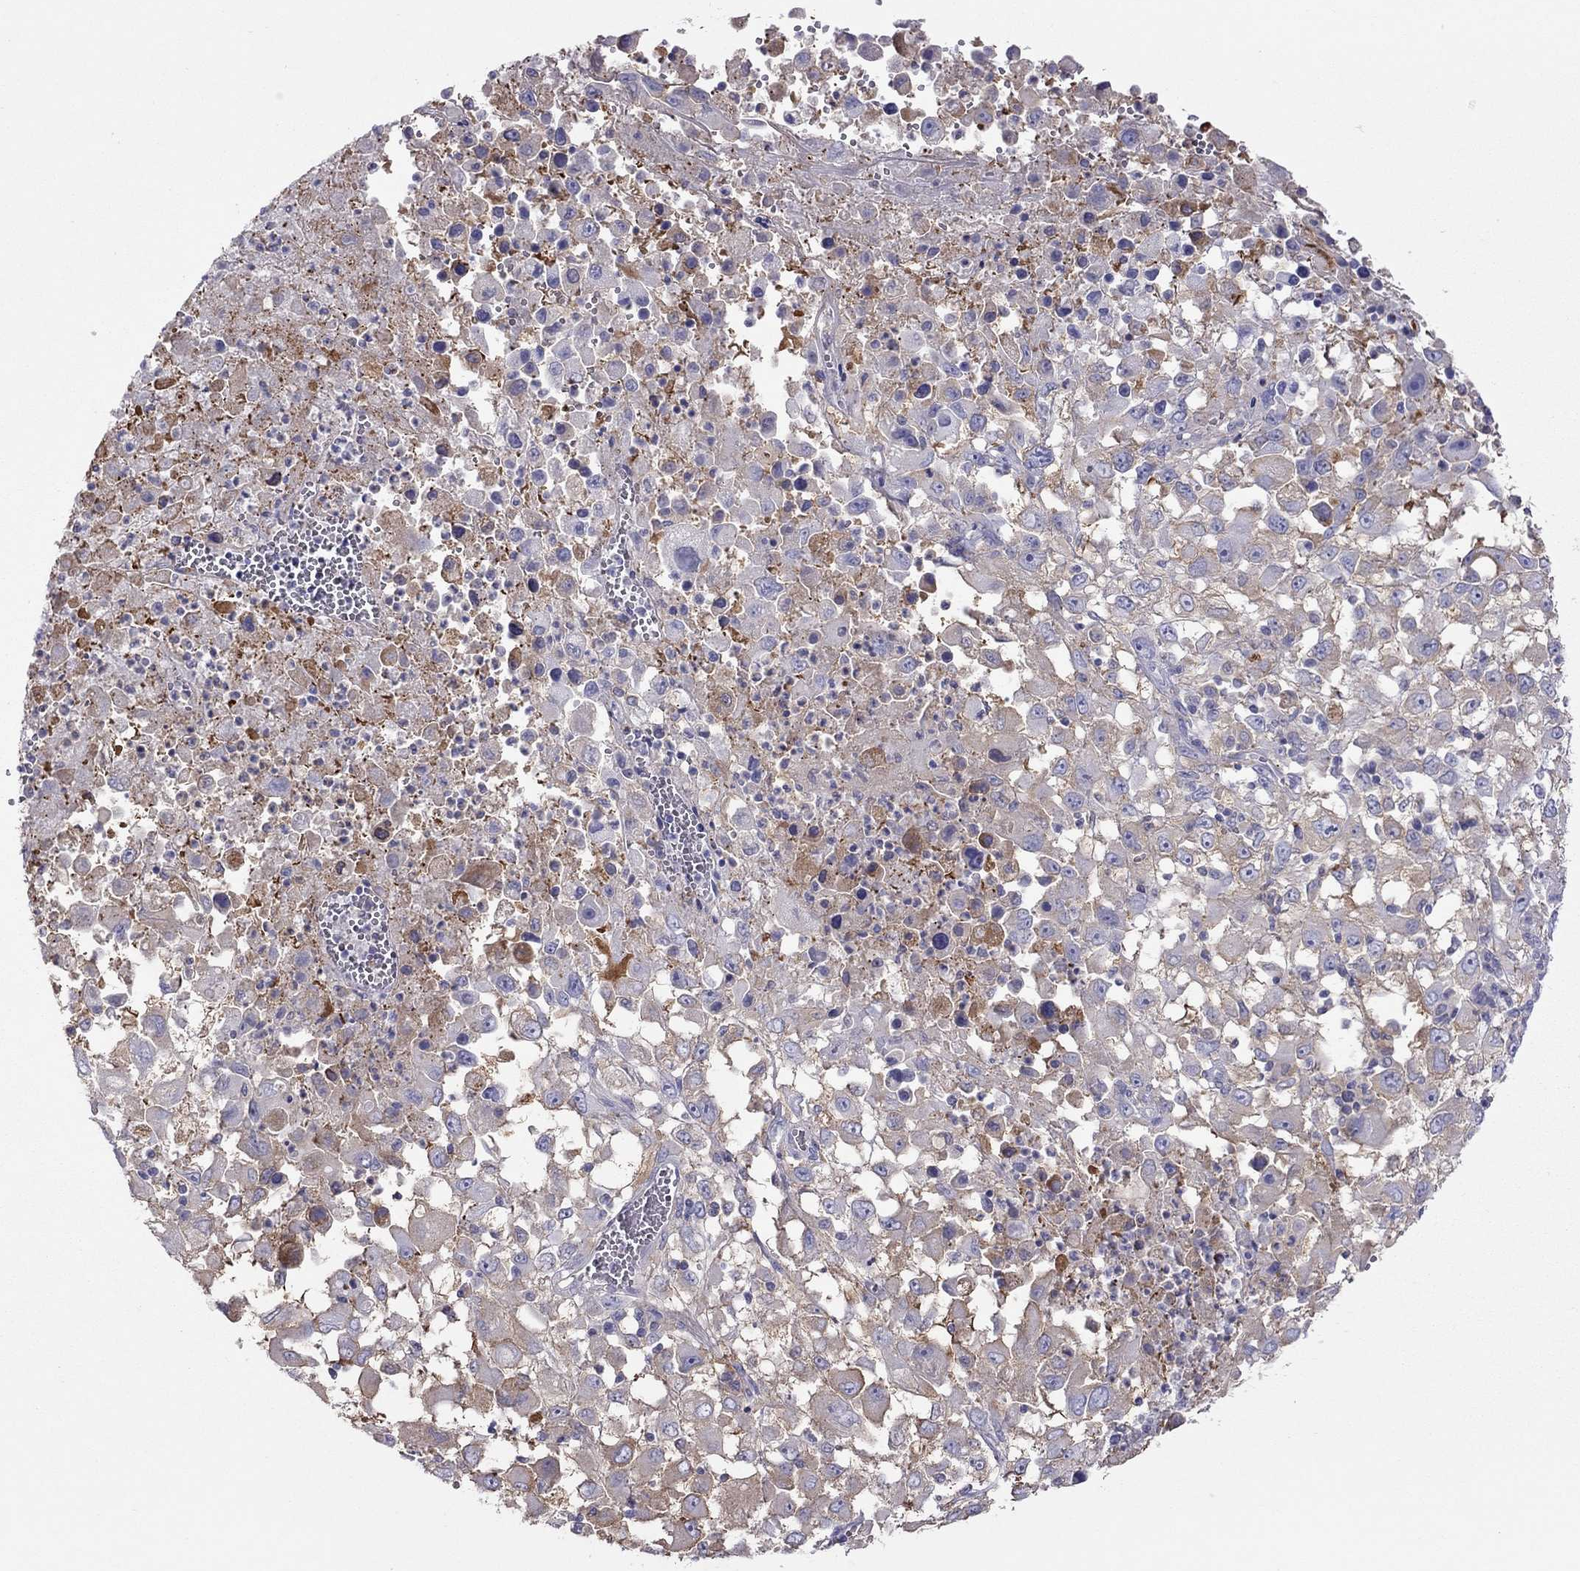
{"staining": {"intensity": "moderate", "quantity": ">75%", "location": "cytoplasmic/membranous"}, "tissue": "melanoma", "cell_type": "Tumor cells", "image_type": "cancer", "snomed": [{"axis": "morphology", "description": "Malignant melanoma, Metastatic site"}, {"axis": "topography", "description": "Soft tissue"}], "caption": "DAB immunohistochemical staining of malignant melanoma (metastatic site) displays moderate cytoplasmic/membranous protein expression in approximately >75% of tumor cells.", "gene": "ALOX15B", "patient": {"sex": "male", "age": 50}}